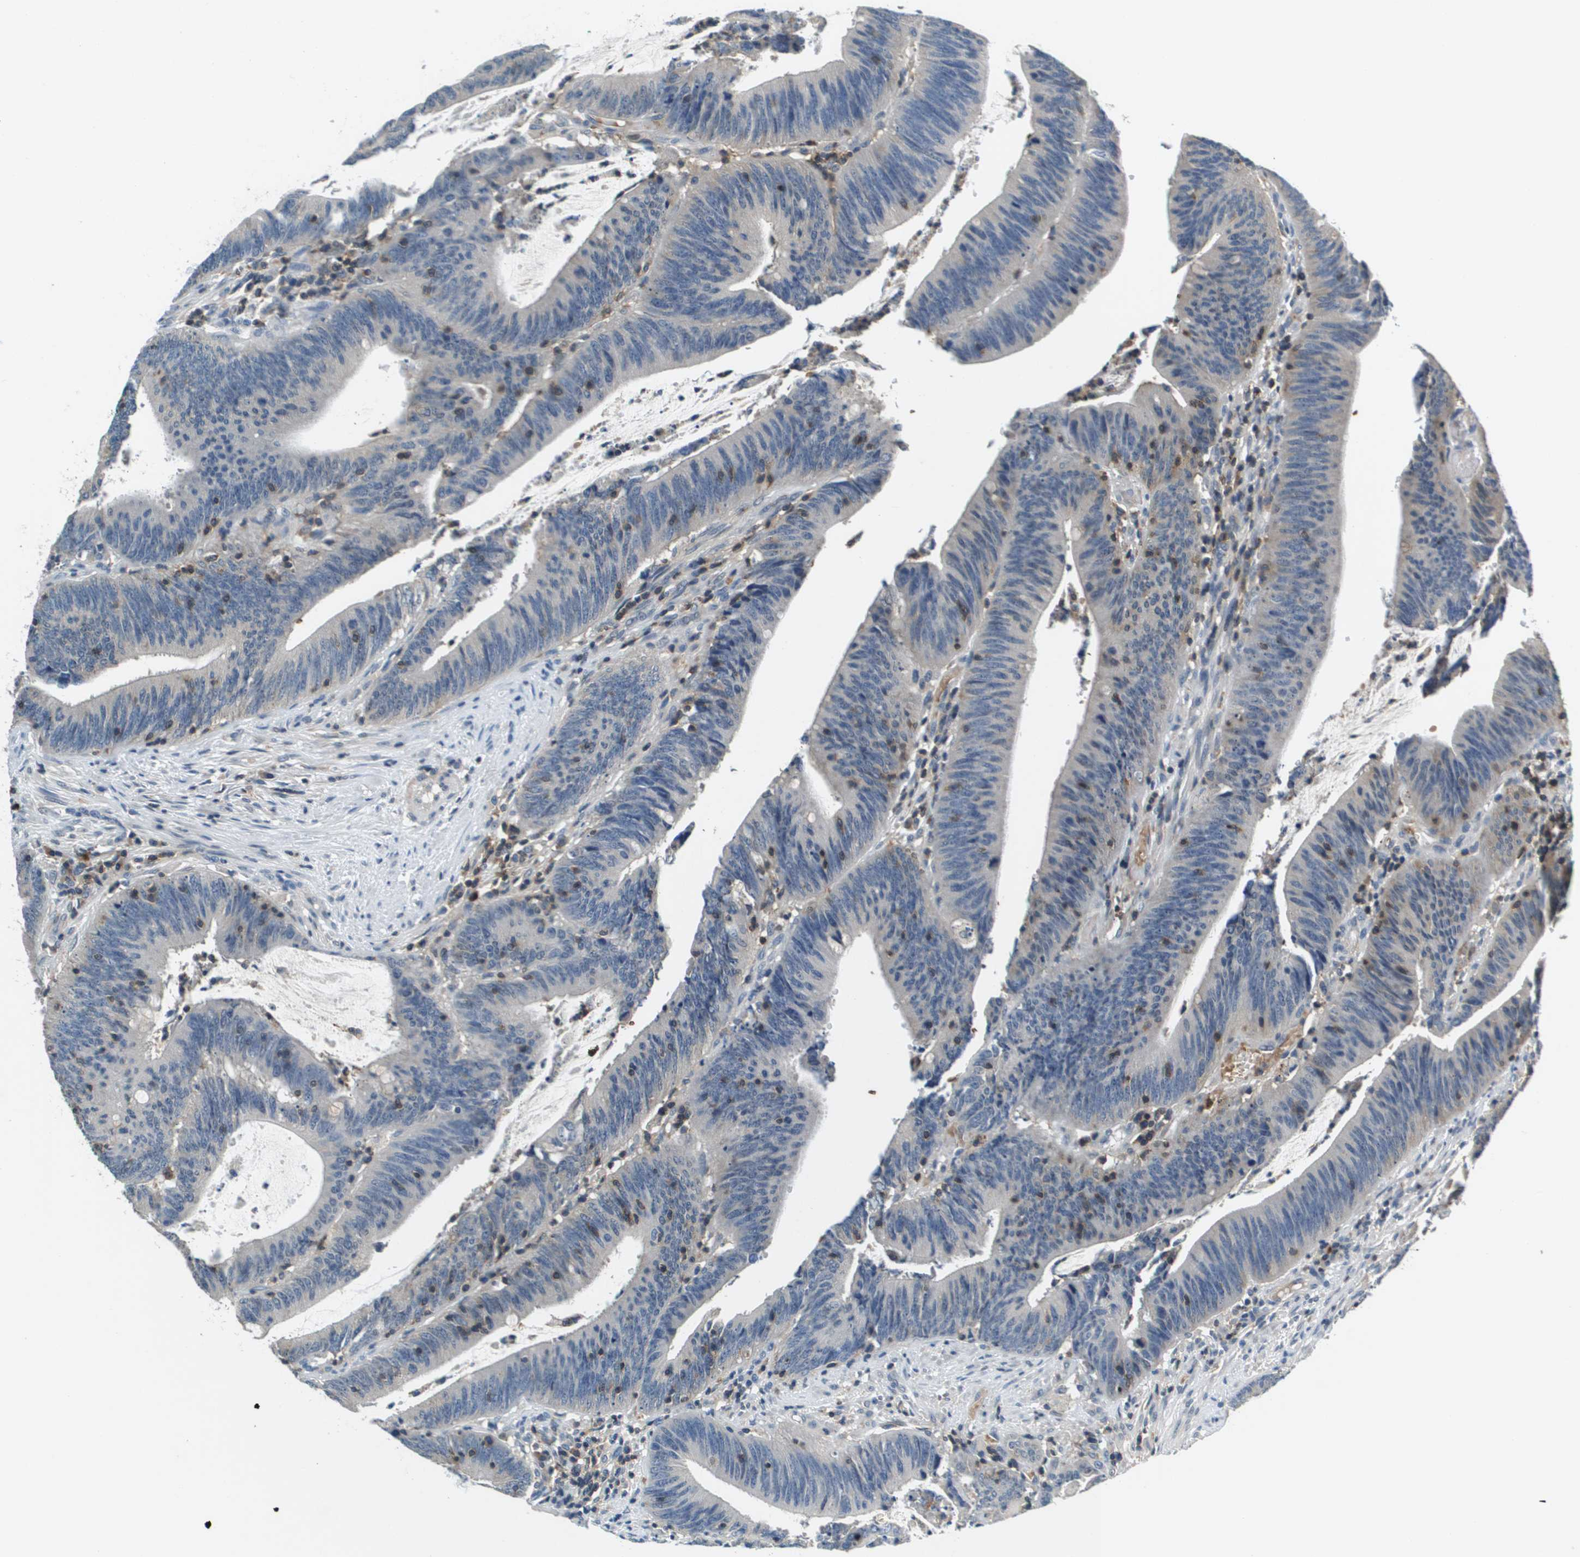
{"staining": {"intensity": "weak", "quantity": "<25%", "location": "cytoplasmic/membranous"}, "tissue": "colorectal cancer", "cell_type": "Tumor cells", "image_type": "cancer", "snomed": [{"axis": "morphology", "description": "Normal tissue, NOS"}, {"axis": "morphology", "description": "Adenocarcinoma, NOS"}, {"axis": "topography", "description": "Rectum"}], "caption": "Immunohistochemistry (IHC) of colorectal adenocarcinoma displays no expression in tumor cells.", "gene": "KCNQ5", "patient": {"sex": "female", "age": 66}}